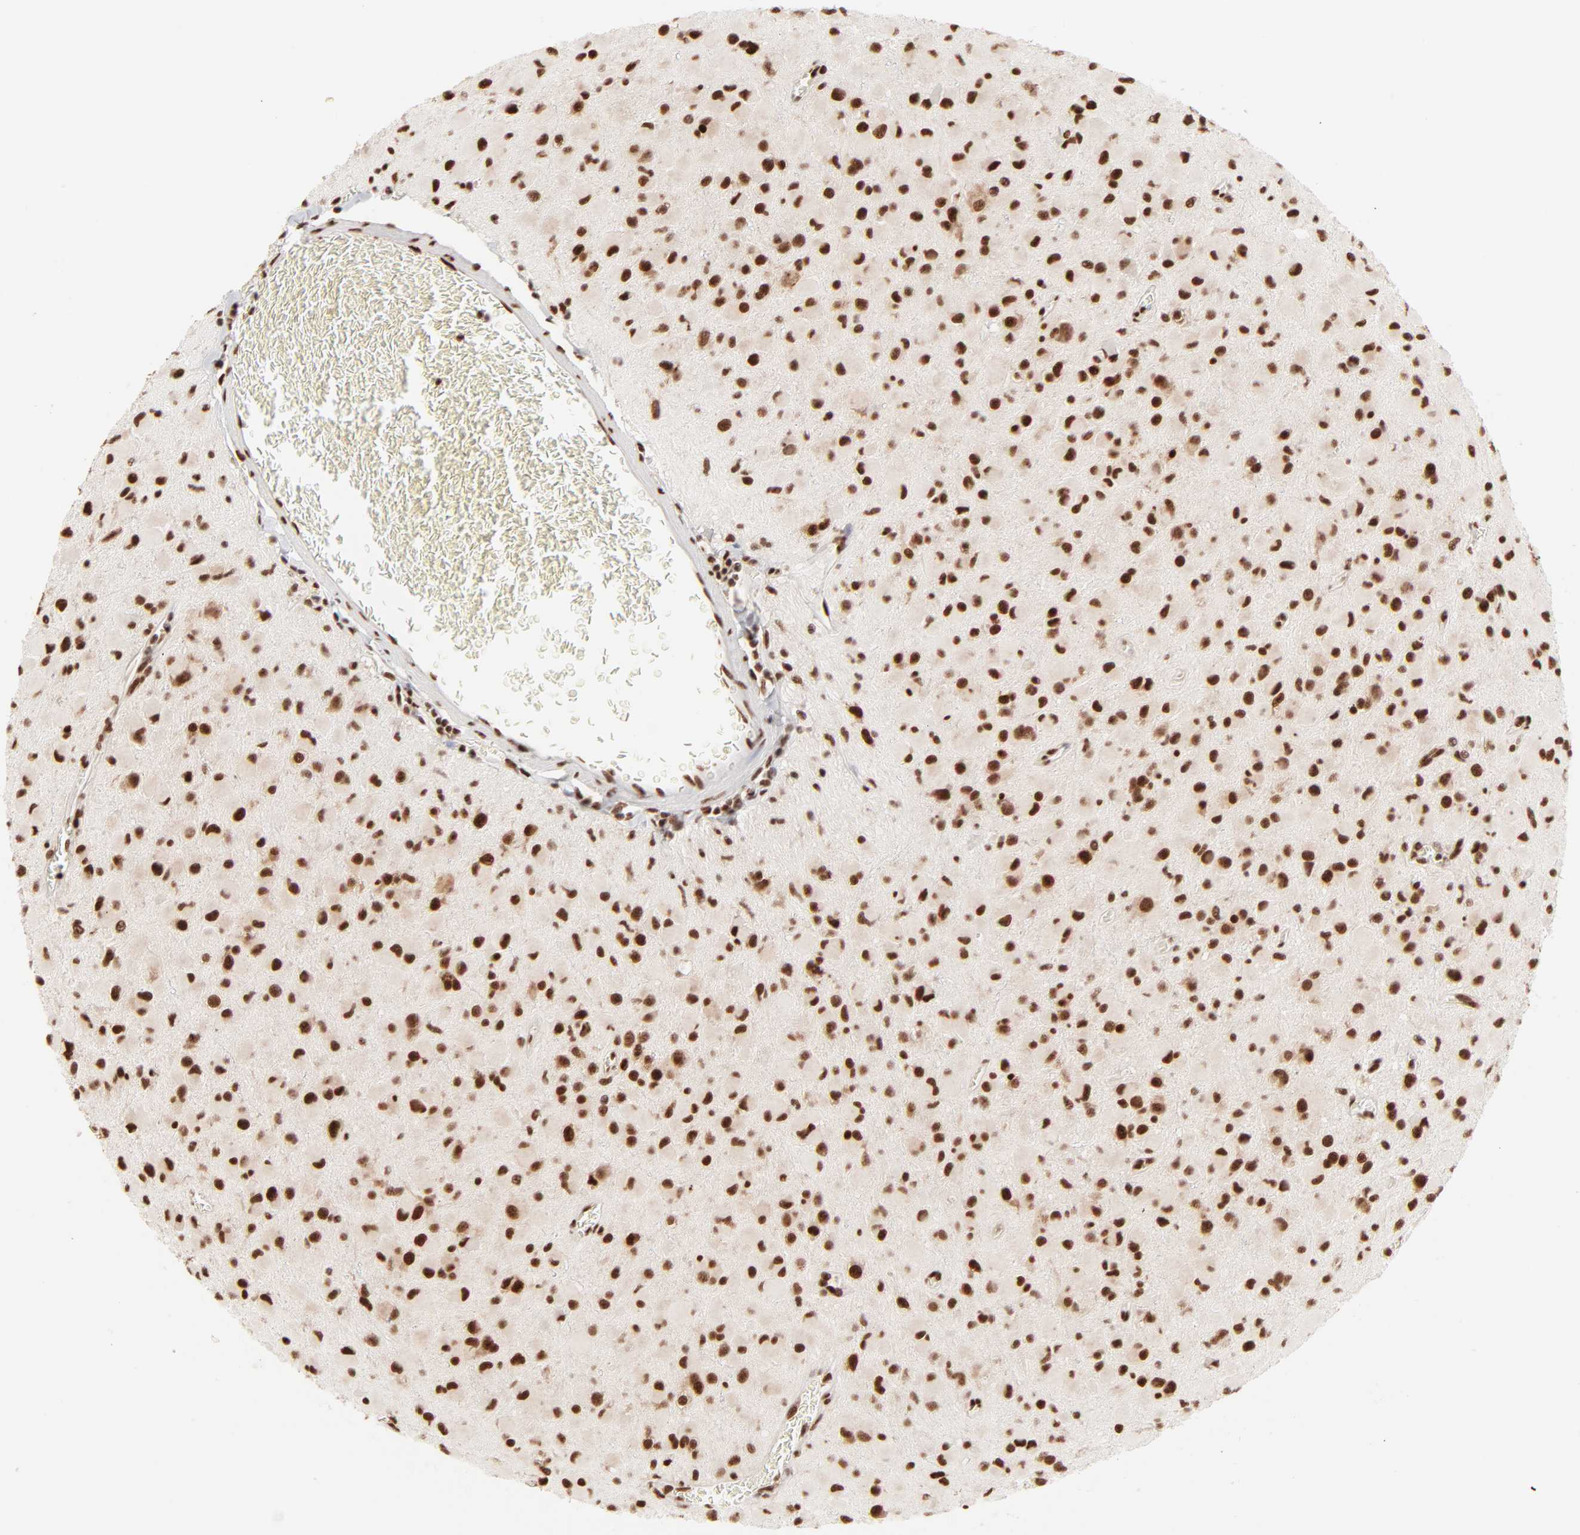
{"staining": {"intensity": "strong", "quantity": ">75%", "location": "nuclear"}, "tissue": "glioma", "cell_type": "Tumor cells", "image_type": "cancer", "snomed": [{"axis": "morphology", "description": "Glioma, malignant, Low grade"}, {"axis": "topography", "description": "Brain"}], "caption": "The histopathology image reveals immunohistochemical staining of glioma. There is strong nuclear staining is appreciated in about >75% of tumor cells. Immunohistochemistry stains the protein of interest in brown and the nuclei are stained blue.", "gene": "TARDBP", "patient": {"sex": "male", "age": 42}}